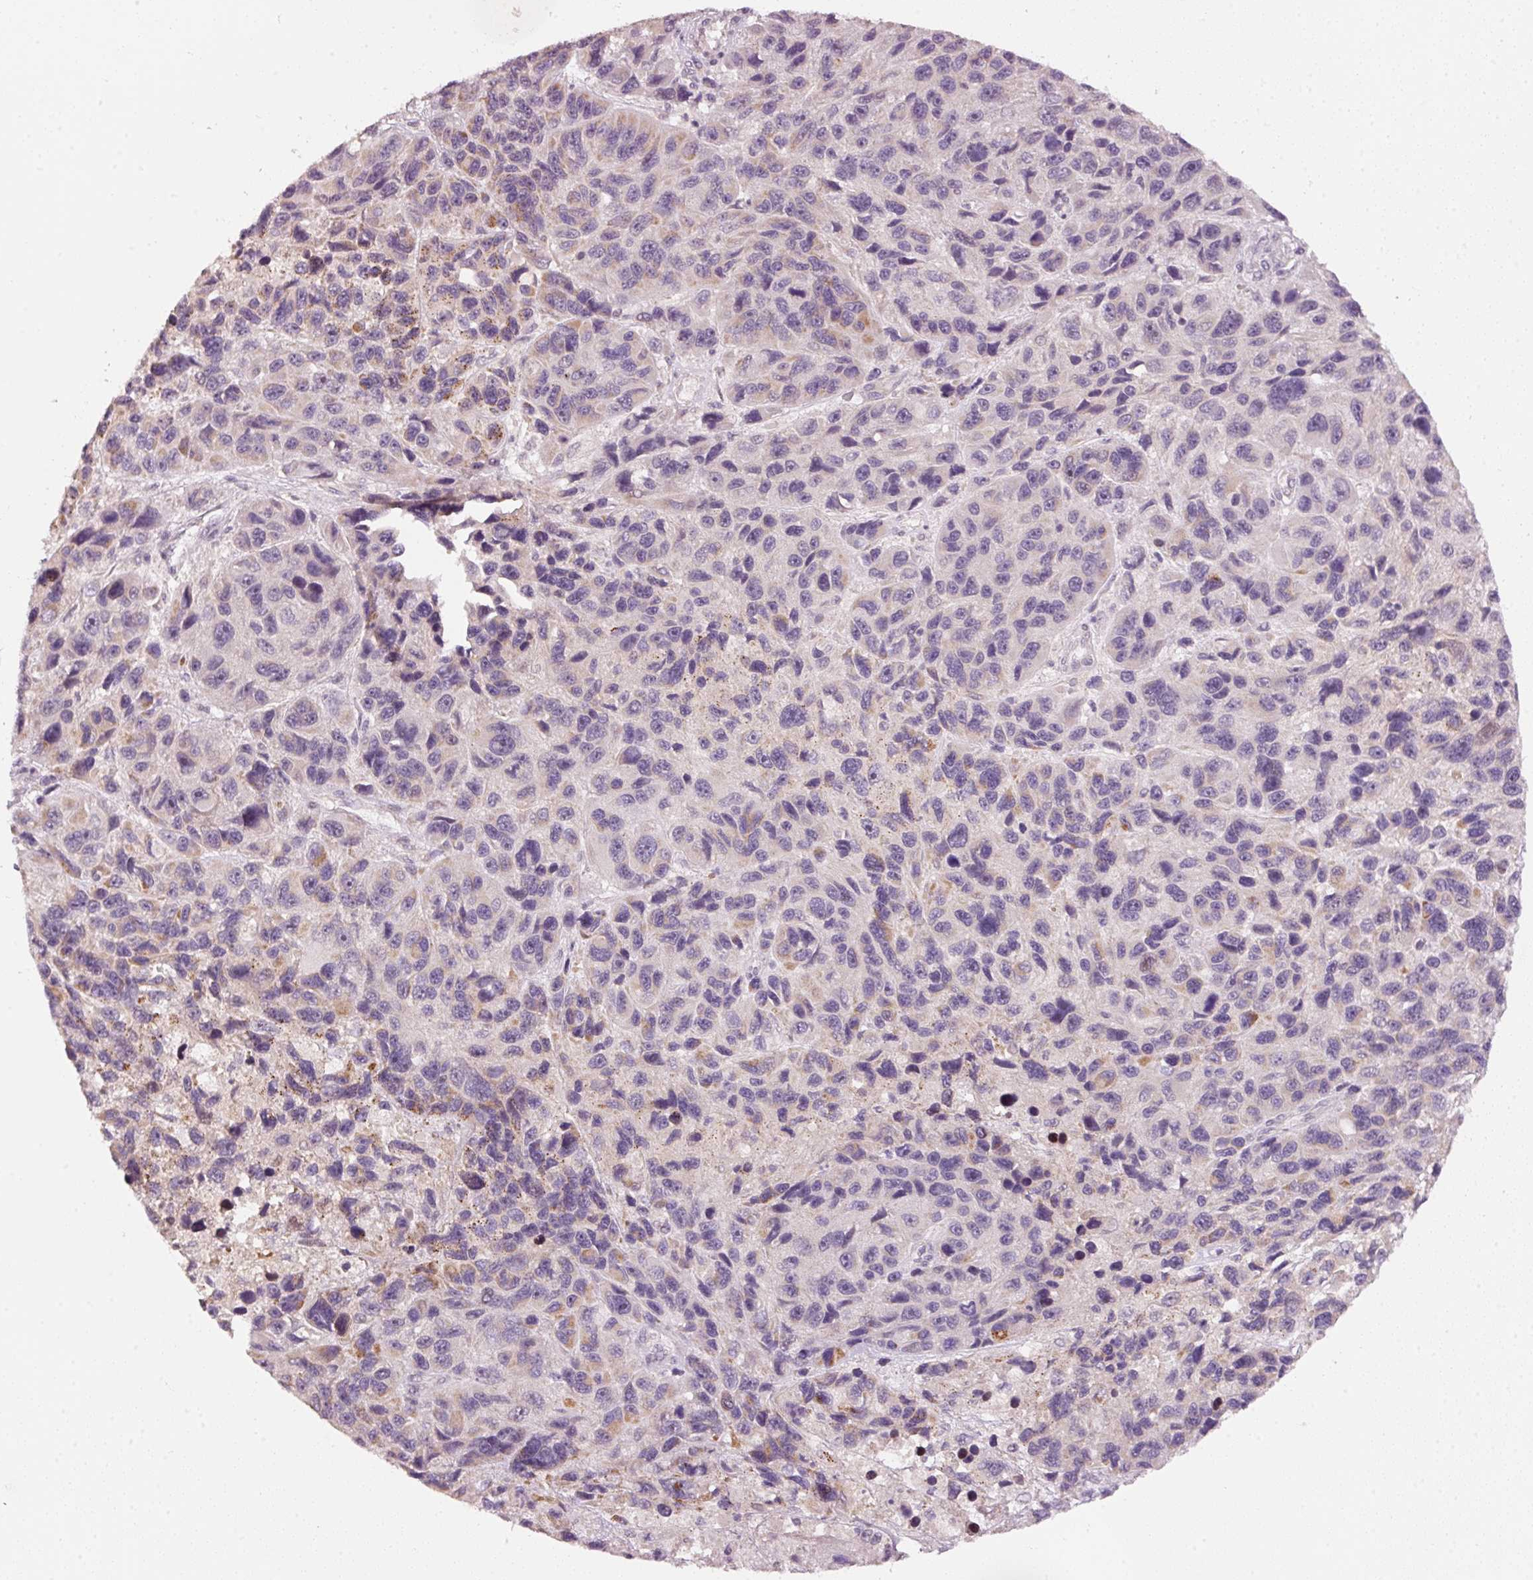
{"staining": {"intensity": "negative", "quantity": "none", "location": "none"}, "tissue": "melanoma", "cell_type": "Tumor cells", "image_type": "cancer", "snomed": [{"axis": "morphology", "description": "Malignant melanoma, NOS"}, {"axis": "topography", "description": "Skin"}], "caption": "Immunohistochemistry (IHC) of human malignant melanoma reveals no positivity in tumor cells. The staining was performed using DAB (3,3'-diaminobenzidine) to visualize the protein expression in brown, while the nuclei were stained in blue with hematoxylin (Magnification: 20x).", "gene": "TOB2", "patient": {"sex": "male", "age": 53}}